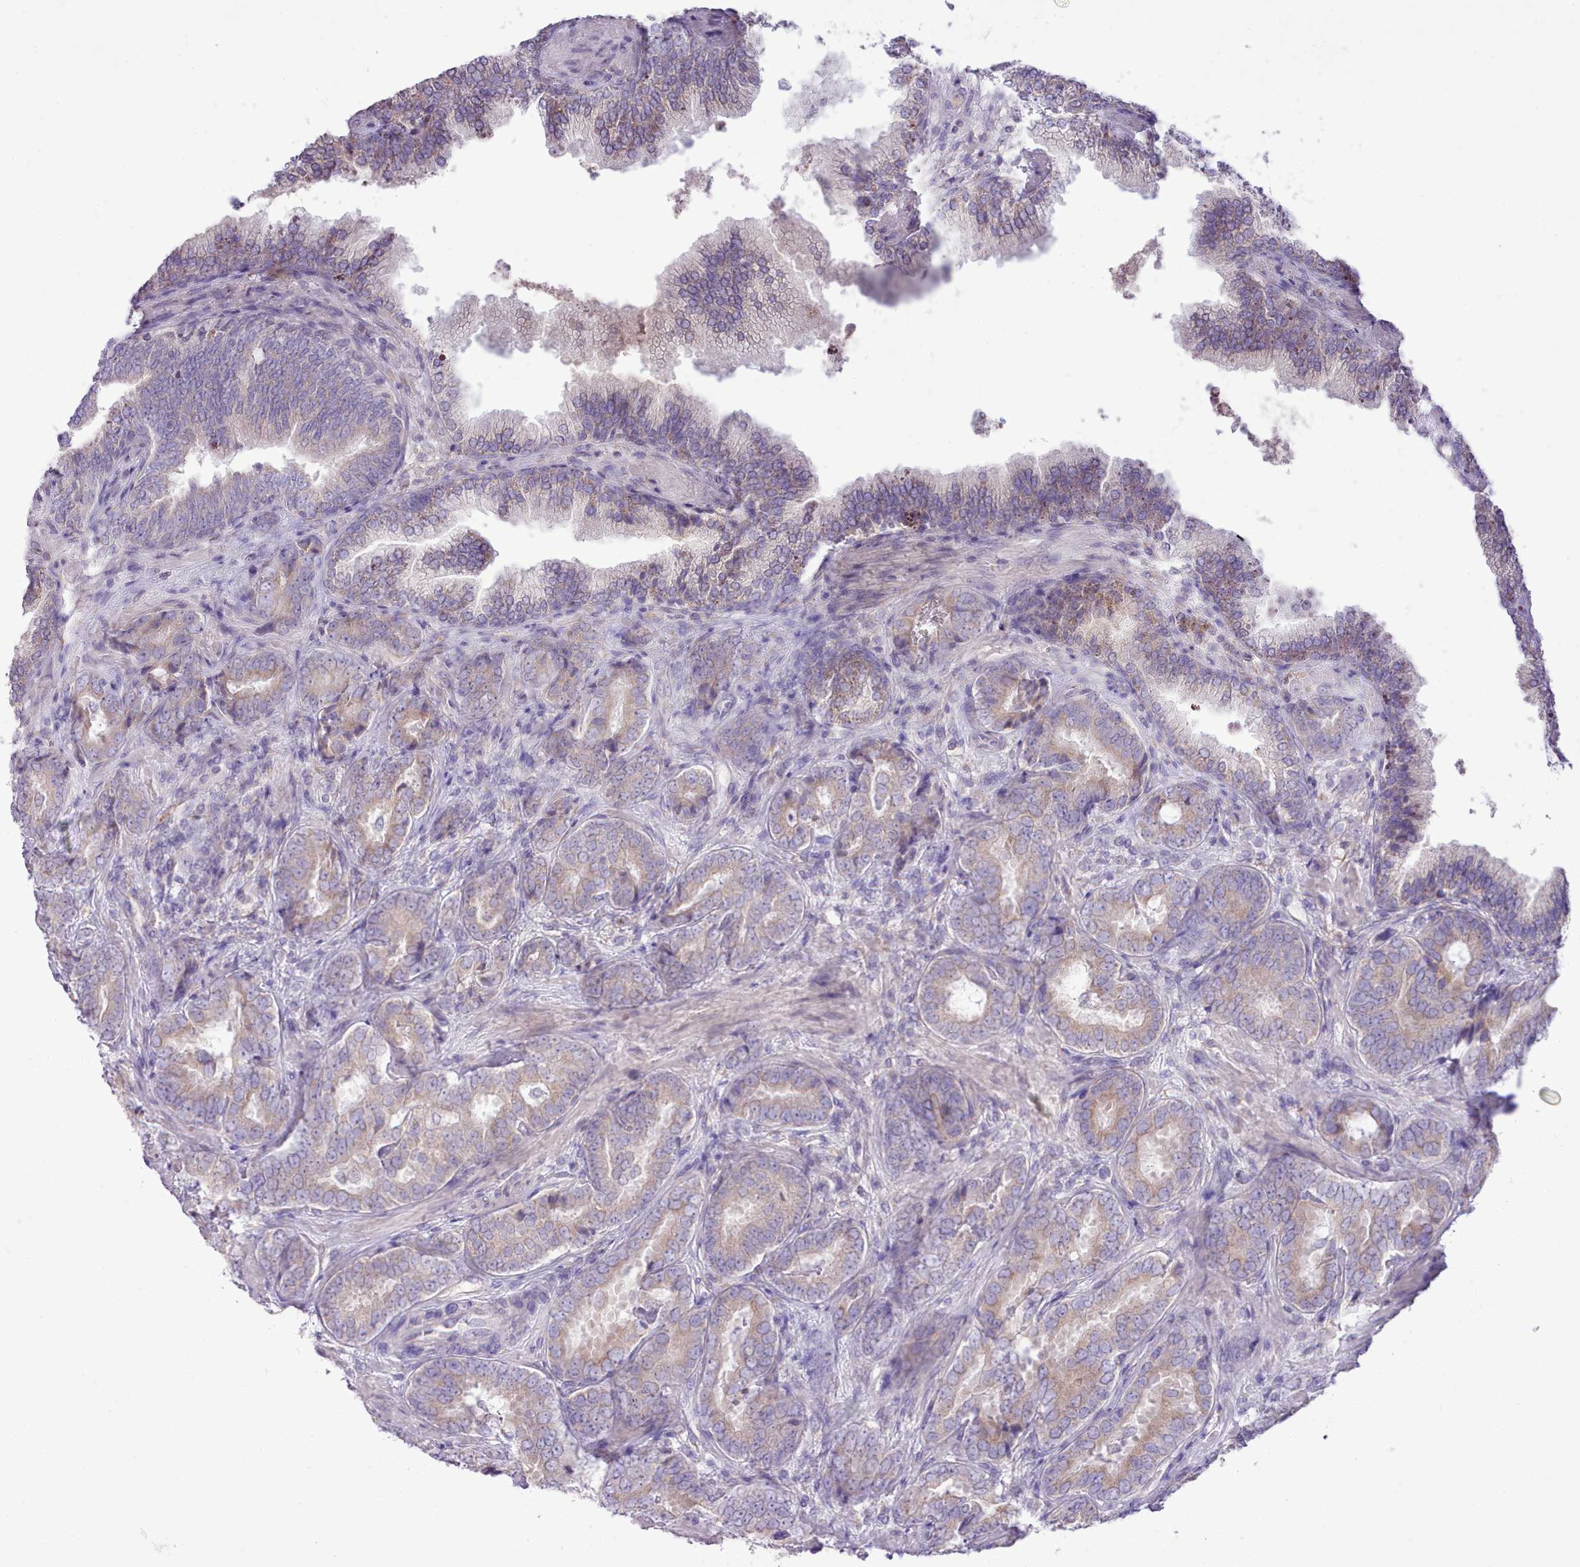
{"staining": {"intensity": "weak", "quantity": "25%-75%", "location": "cytoplasmic/membranous"}, "tissue": "prostate cancer", "cell_type": "Tumor cells", "image_type": "cancer", "snomed": [{"axis": "morphology", "description": "Adenocarcinoma, High grade"}, {"axis": "topography", "description": "Prostate"}], "caption": "This image displays immunohistochemistry (IHC) staining of prostate adenocarcinoma (high-grade), with low weak cytoplasmic/membranous positivity in approximately 25%-75% of tumor cells.", "gene": "CCL1", "patient": {"sex": "male", "age": 71}}